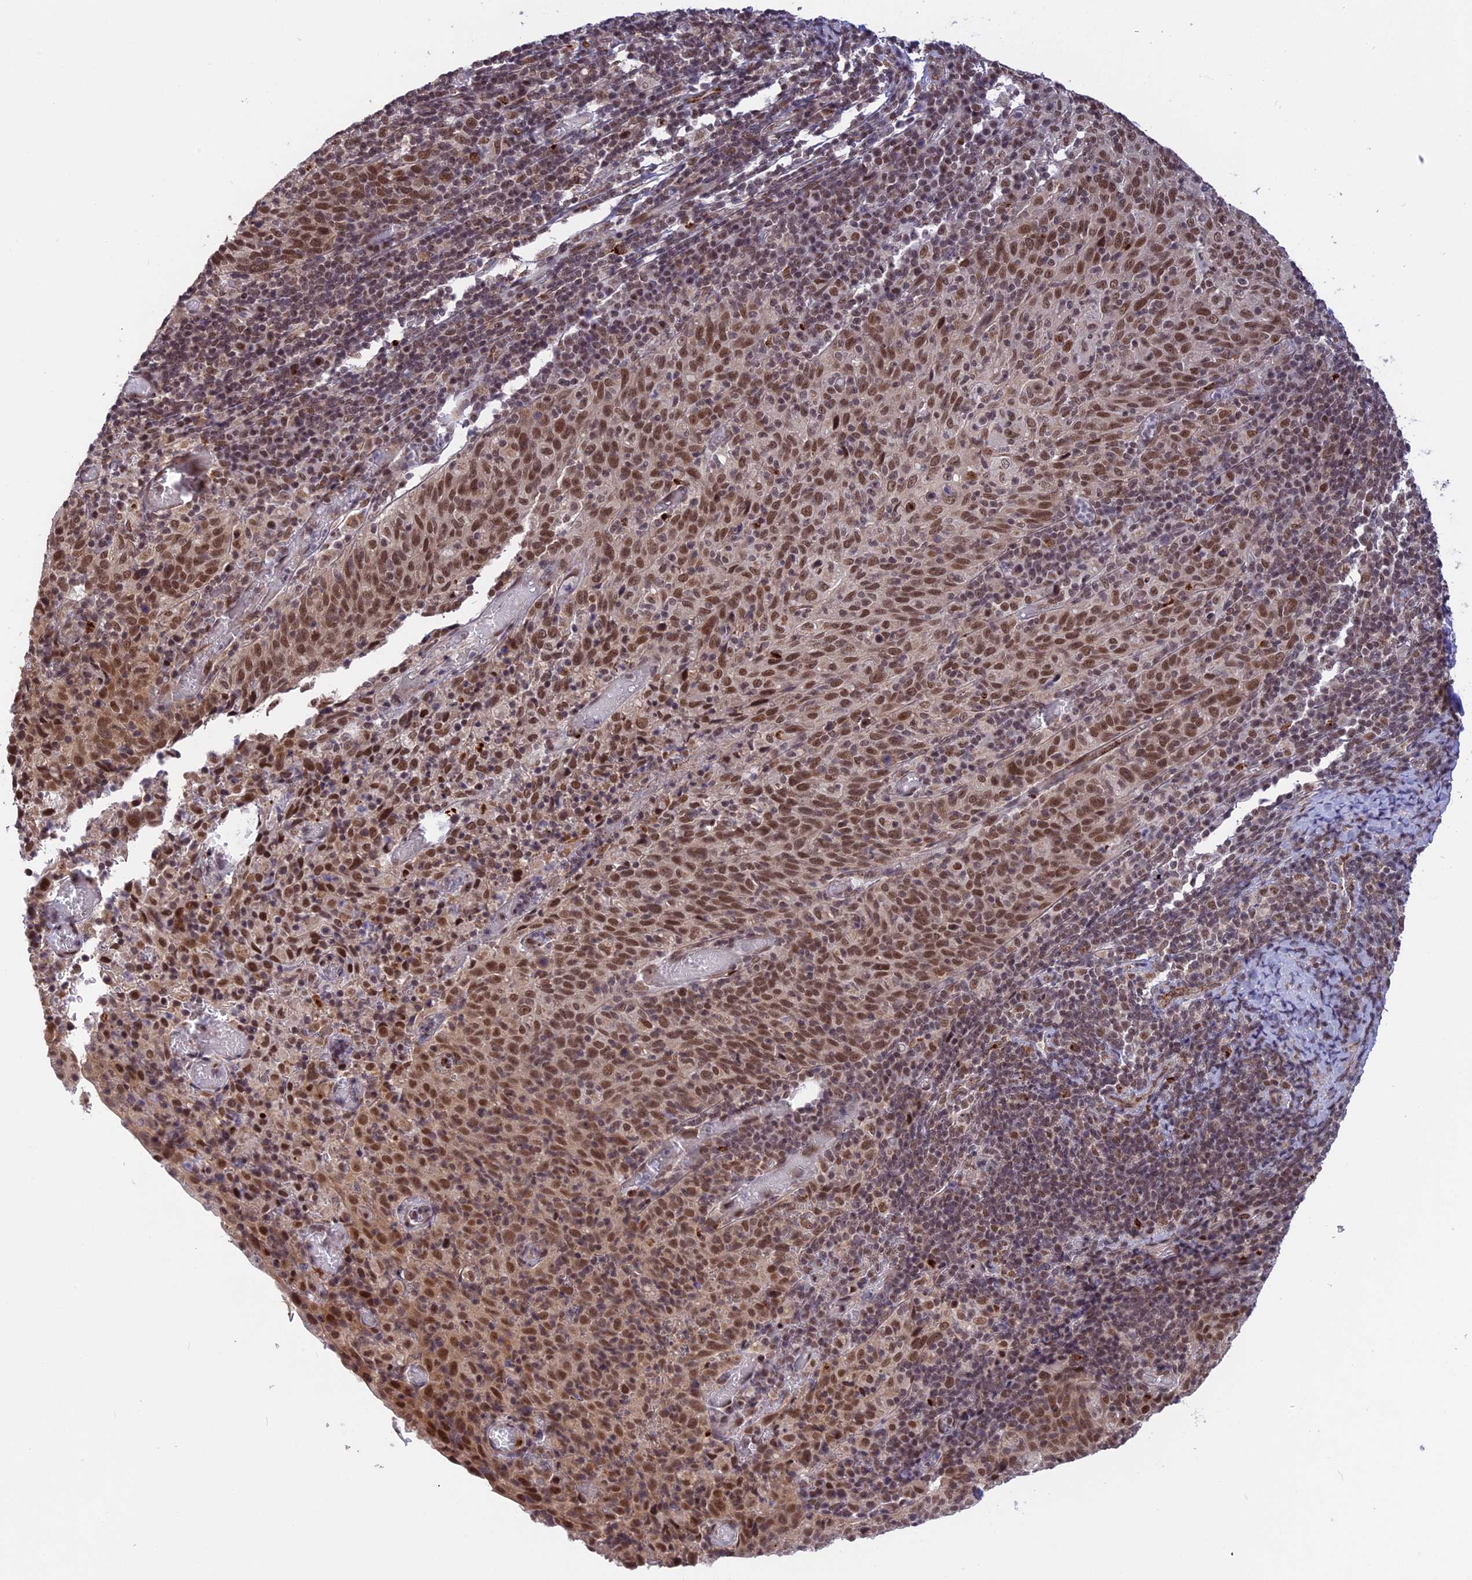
{"staining": {"intensity": "moderate", "quantity": ">75%", "location": "nuclear"}, "tissue": "cervical cancer", "cell_type": "Tumor cells", "image_type": "cancer", "snomed": [{"axis": "morphology", "description": "Squamous cell carcinoma, NOS"}, {"axis": "topography", "description": "Cervix"}], "caption": "Squamous cell carcinoma (cervical) stained with a brown dye exhibits moderate nuclear positive staining in approximately >75% of tumor cells.", "gene": "POLR2C", "patient": {"sex": "female", "age": 52}}